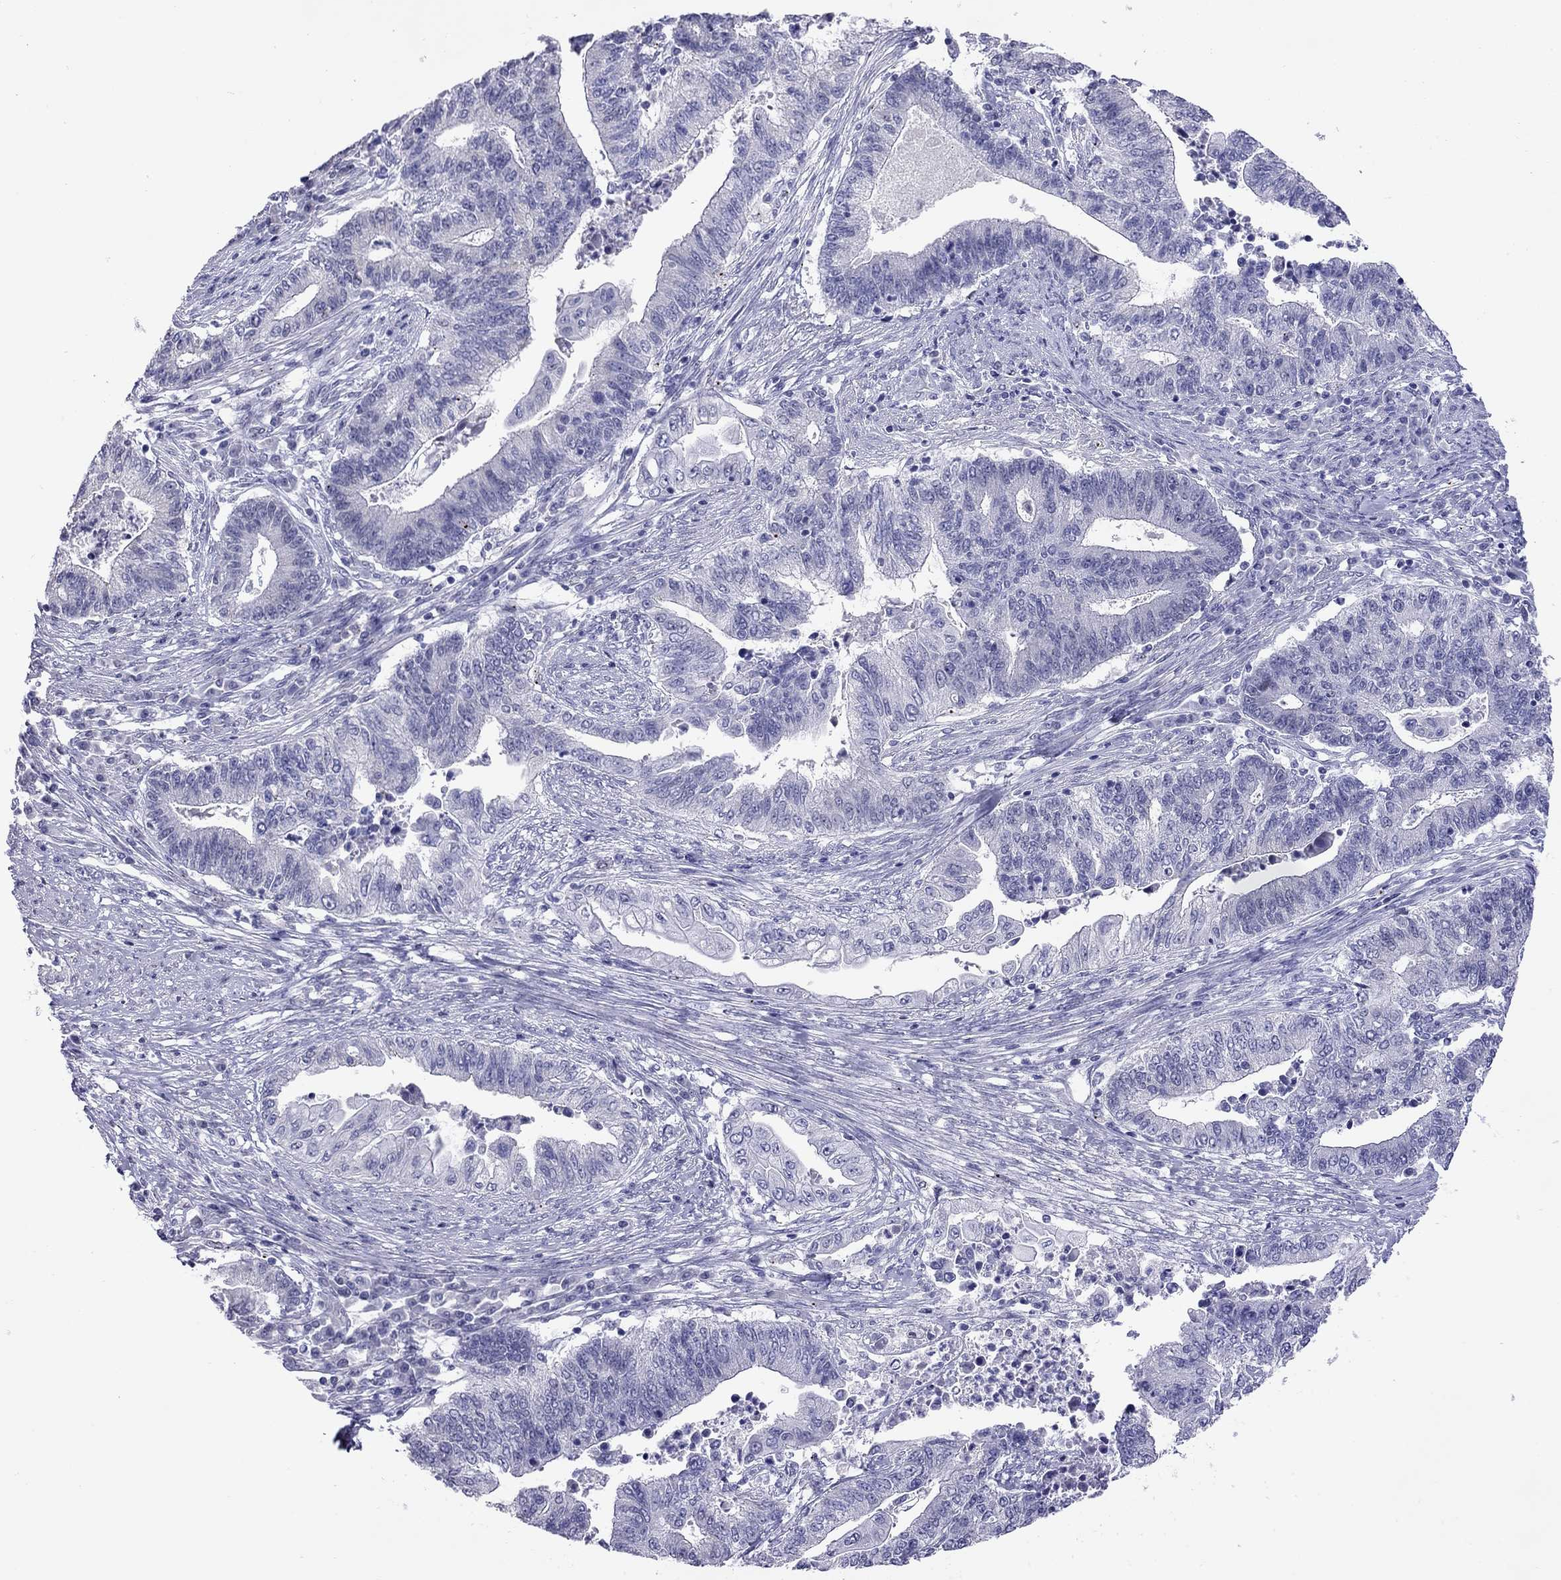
{"staining": {"intensity": "negative", "quantity": "none", "location": "none"}, "tissue": "endometrial cancer", "cell_type": "Tumor cells", "image_type": "cancer", "snomed": [{"axis": "morphology", "description": "Adenocarcinoma, NOS"}, {"axis": "topography", "description": "Uterus"}, {"axis": "topography", "description": "Endometrium"}], "caption": "Human endometrial cancer (adenocarcinoma) stained for a protein using immunohistochemistry exhibits no staining in tumor cells.", "gene": "ARMC12", "patient": {"sex": "female", "age": 54}}